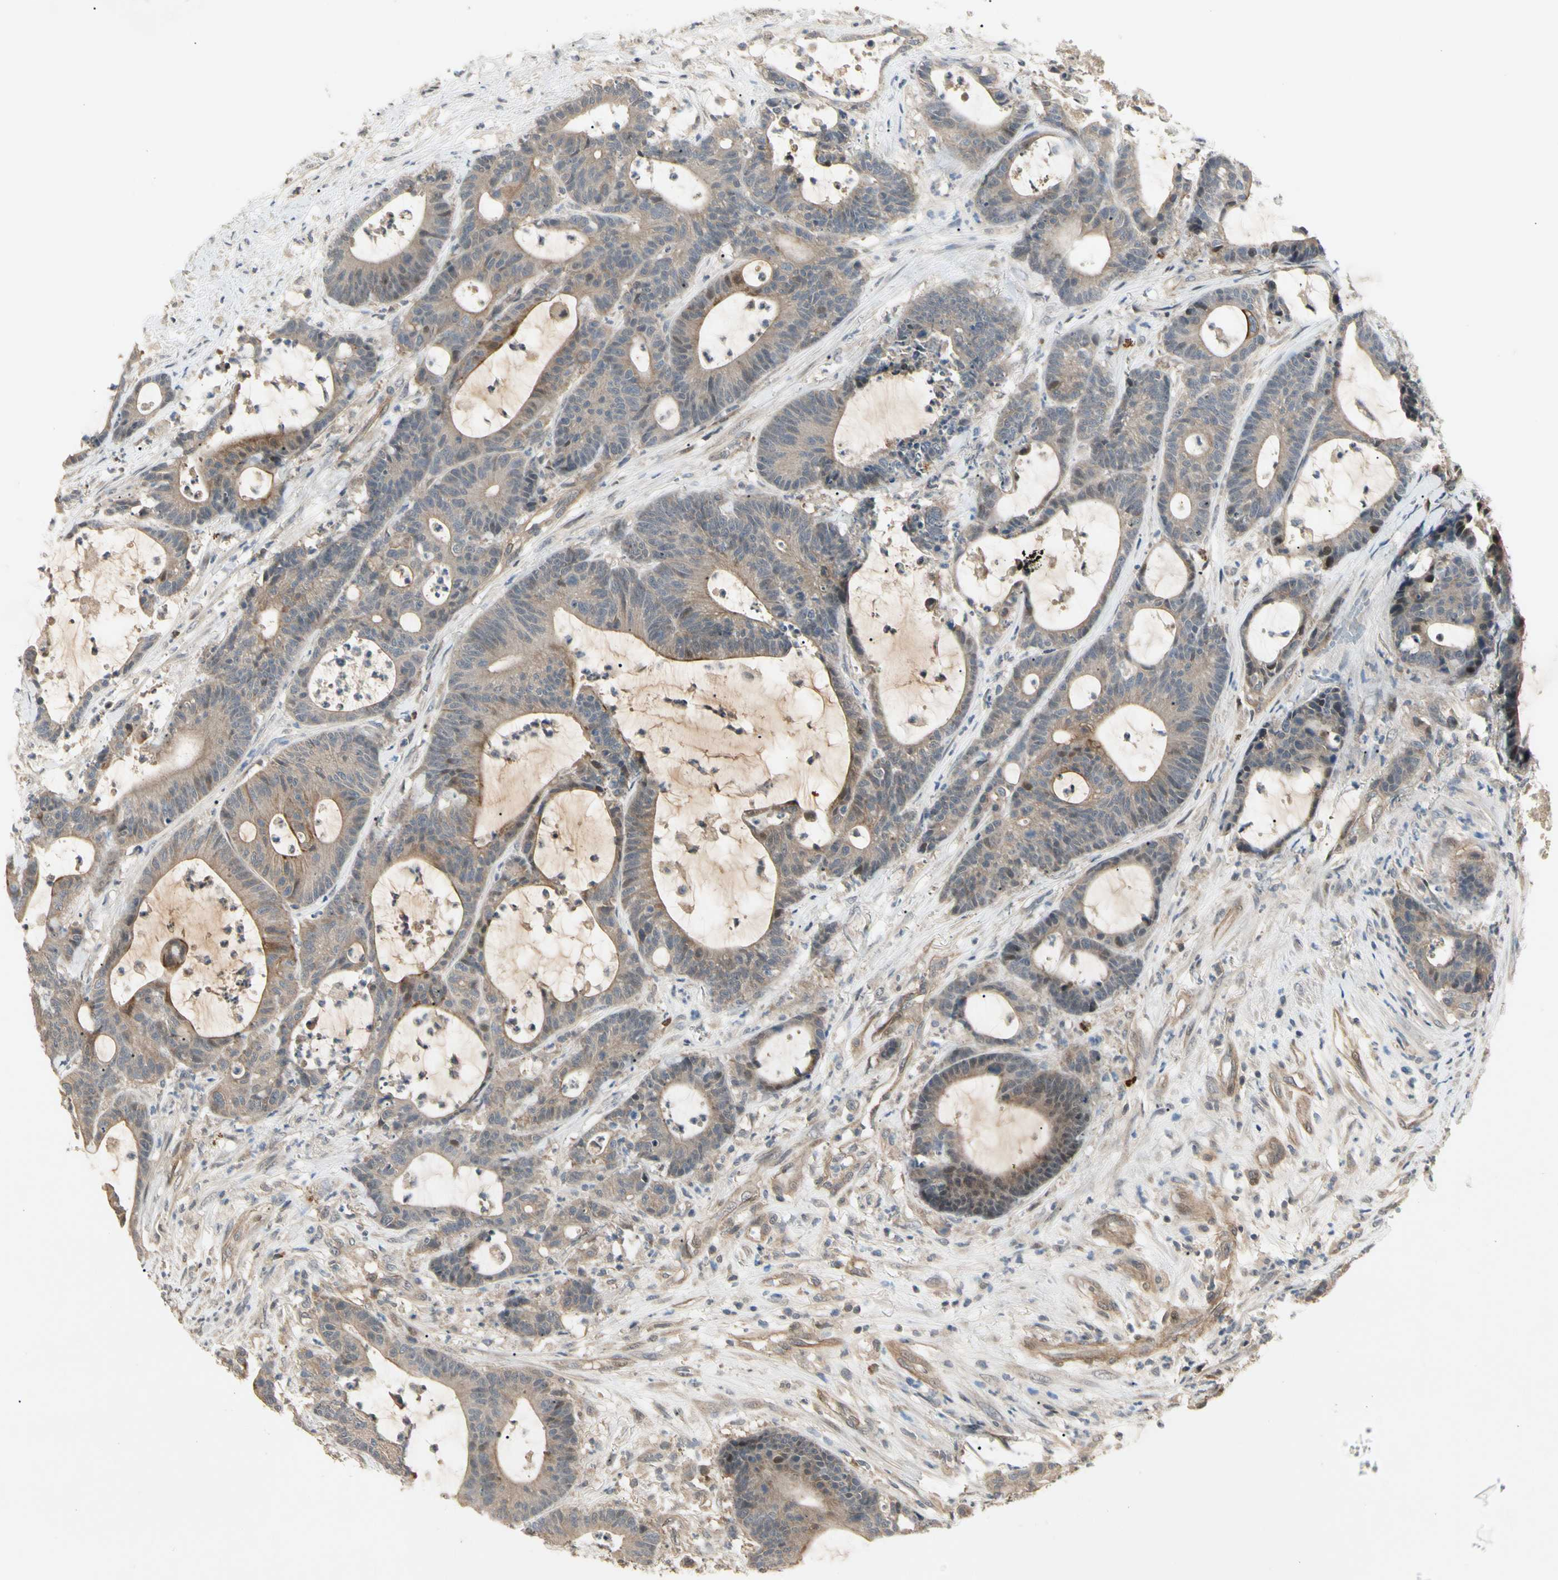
{"staining": {"intensity": "weak", "quantity": ">75%", "location": "cytoplasmic/membranous"}, "tissue": "colorectal cancer", "cell_type": "Tumor cells", "image_type": "cancer", "snomed": [{"axis": "morphology", "description": "Adenocarcinoma, NOS"}, {"axis": "topography", "description": "Colon"}], "caption": "Immunohistochemical staining of colorectal cancer (adenocarcinoma) reveals low levels of weak cytoplasmic/membranous positivity in approximately >75% of tumor cells. (brown staining indicates protein expression, while blue staining denotes nuclei).", "gene": "ATG4C", "patient": {"sex": "female", "age": 84}}